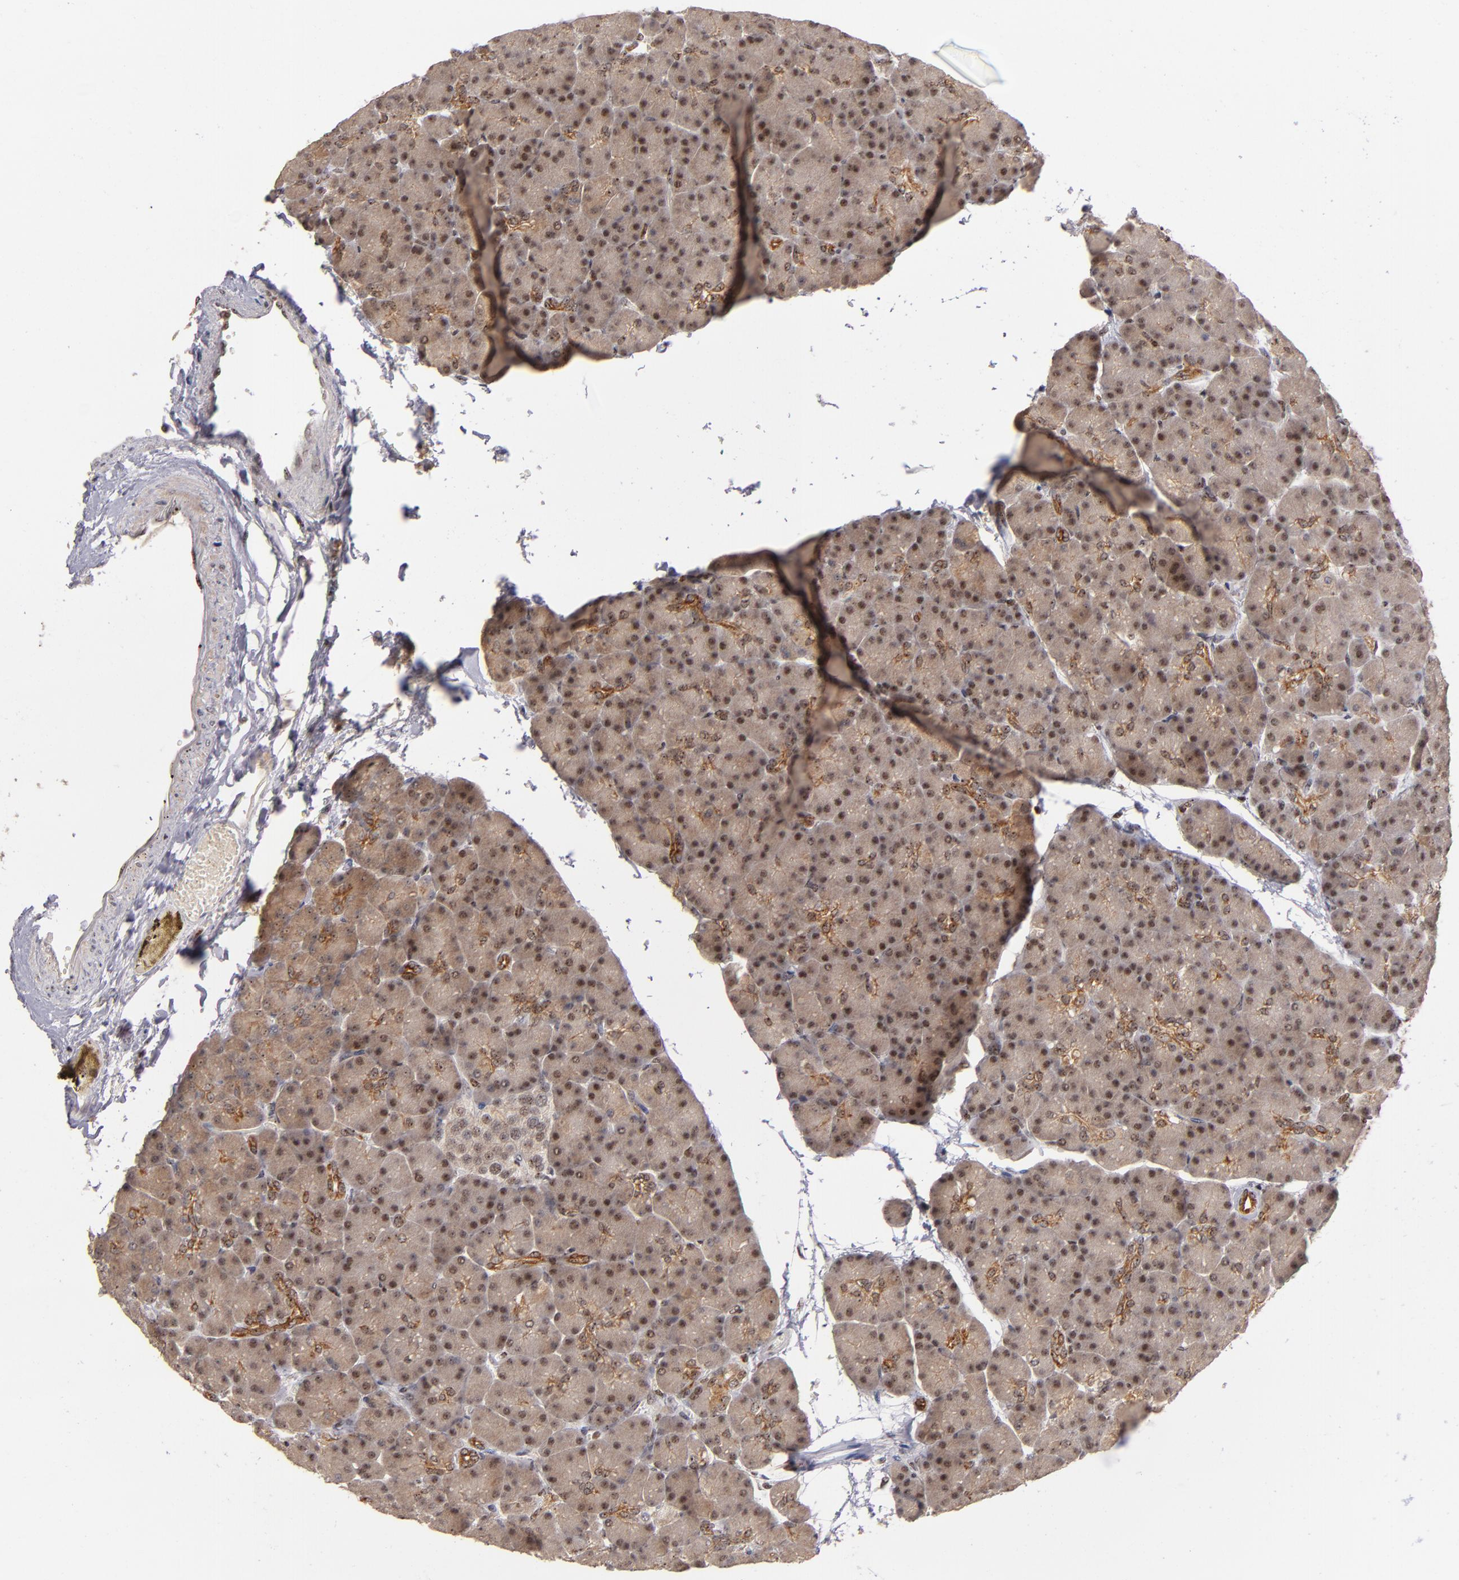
{"staining": {"intensity": "moderate", "quantity": ">75%", "location": "cytoplasmic/membranous,nuclear"}, "tissue": "pancreas", "cell_type": "Exocrine glandular cells", "image_type": "normal", "snomed": [{"axis": "morphology", "description": "Normal tissue, NOS"}, {"axis": "topography", "description": "Pancreas"}], "caption": "Immunohistochemical staining of normal pancreas demonstrates medium levels of moderate cytoplasmic/membranous,nuclear staining in about >75% of exocrine glandular cells. Using DAB (3,3'-diaminobenzidine) (brown) and hematoxylin (blue) stains, captured at high magnification using brightfield microscopy.", "gene": "PCNX4", "patient": {"sex": "female", "age": 43}}